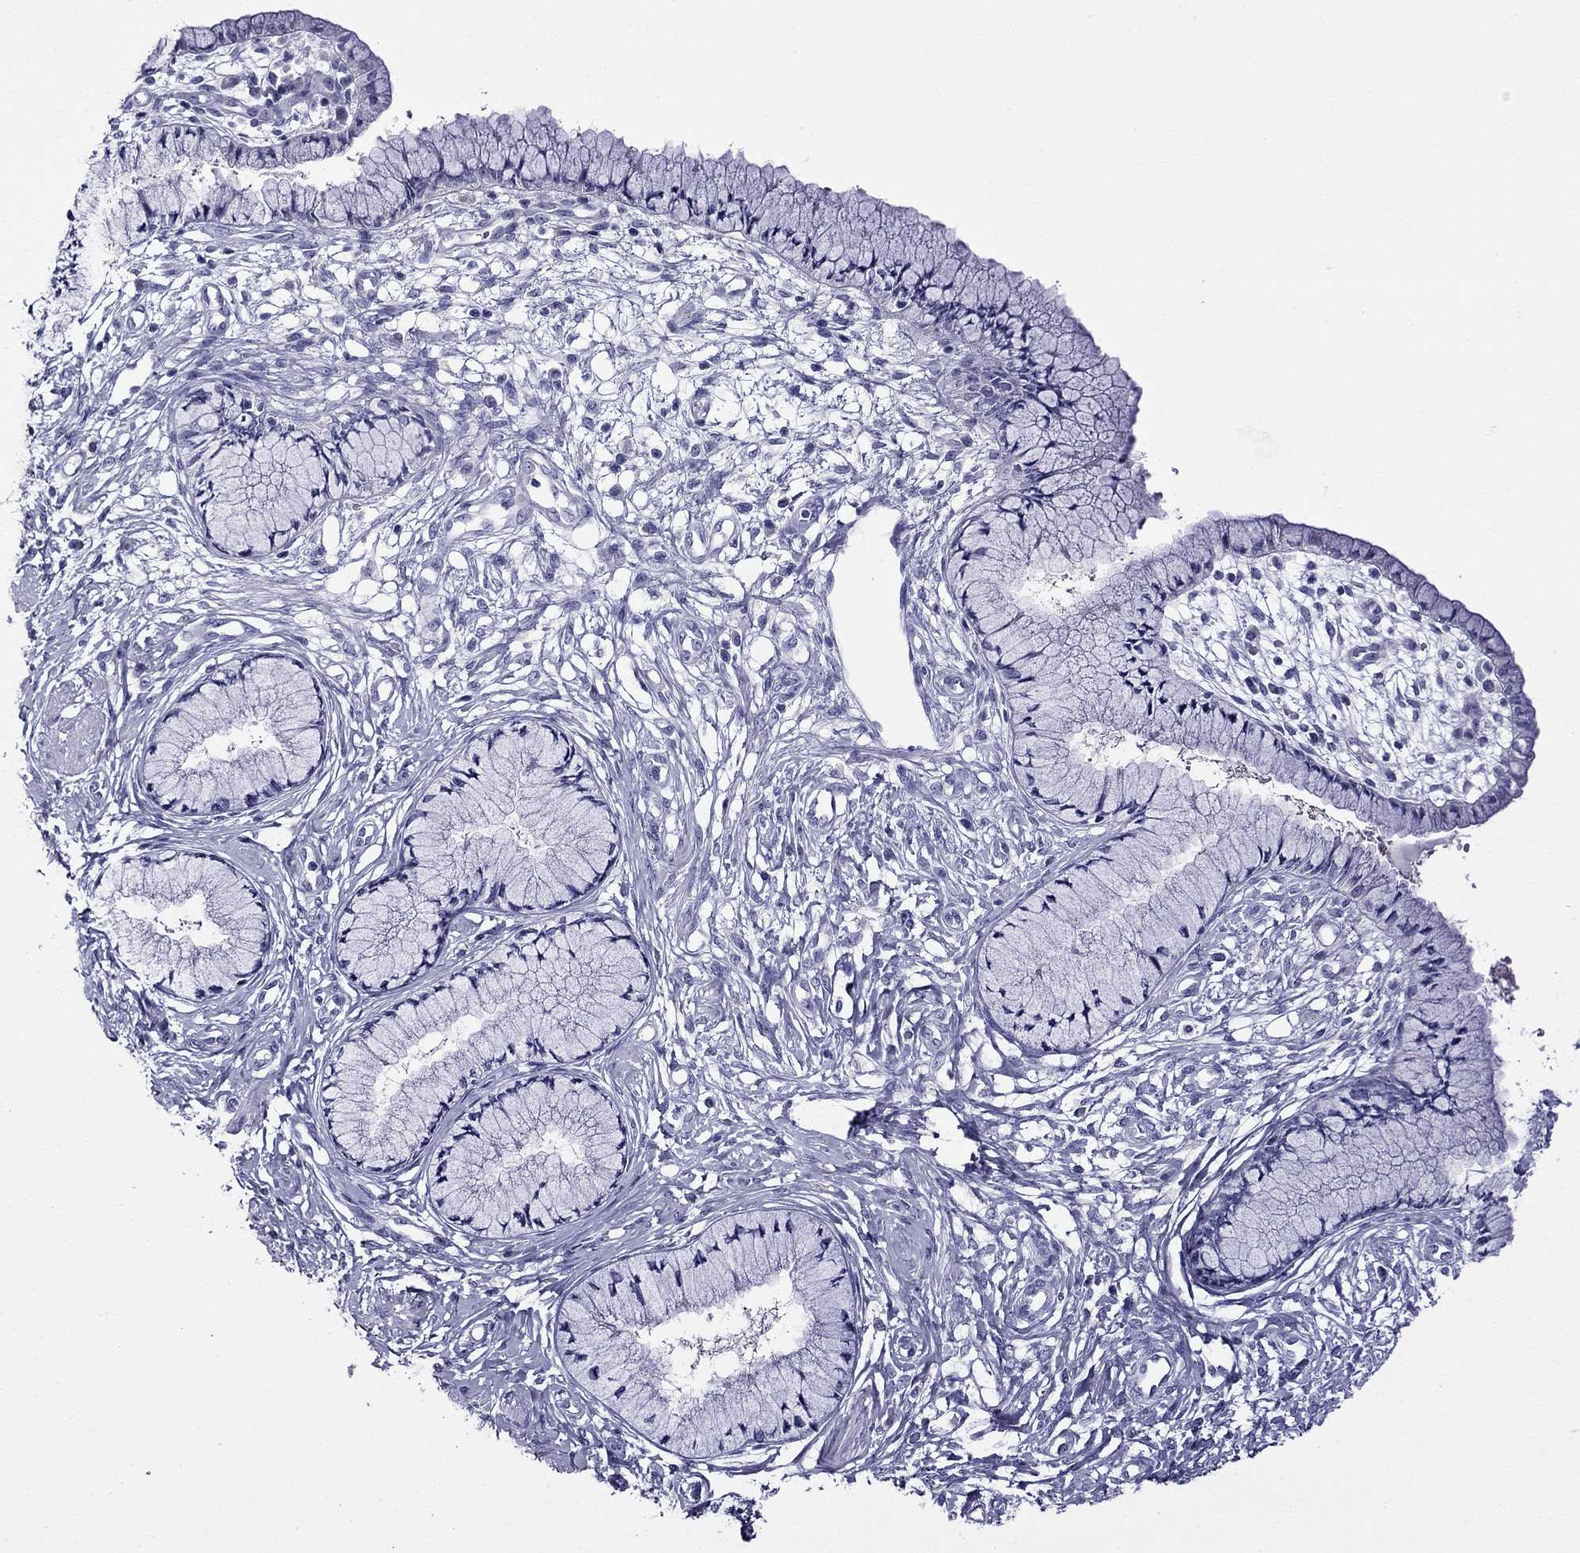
{"staining": {"intensity": "negative", "quantity": "none", "location": "none"}, "tissue": "cervix", "cell_type": "Glandular cells", "image_type": "normal", "snomed": [{"axis": "morphology", "description": "Normal tissue, NOS"}, {"axis": "topography", "description": "Cervix"}], "caption": "This is an immunohistochemistry micrograph of benign cervix. There is no staining in glandular cells.", "gene": "ODF4", "patient": {"sex": "female", "age": 37}}